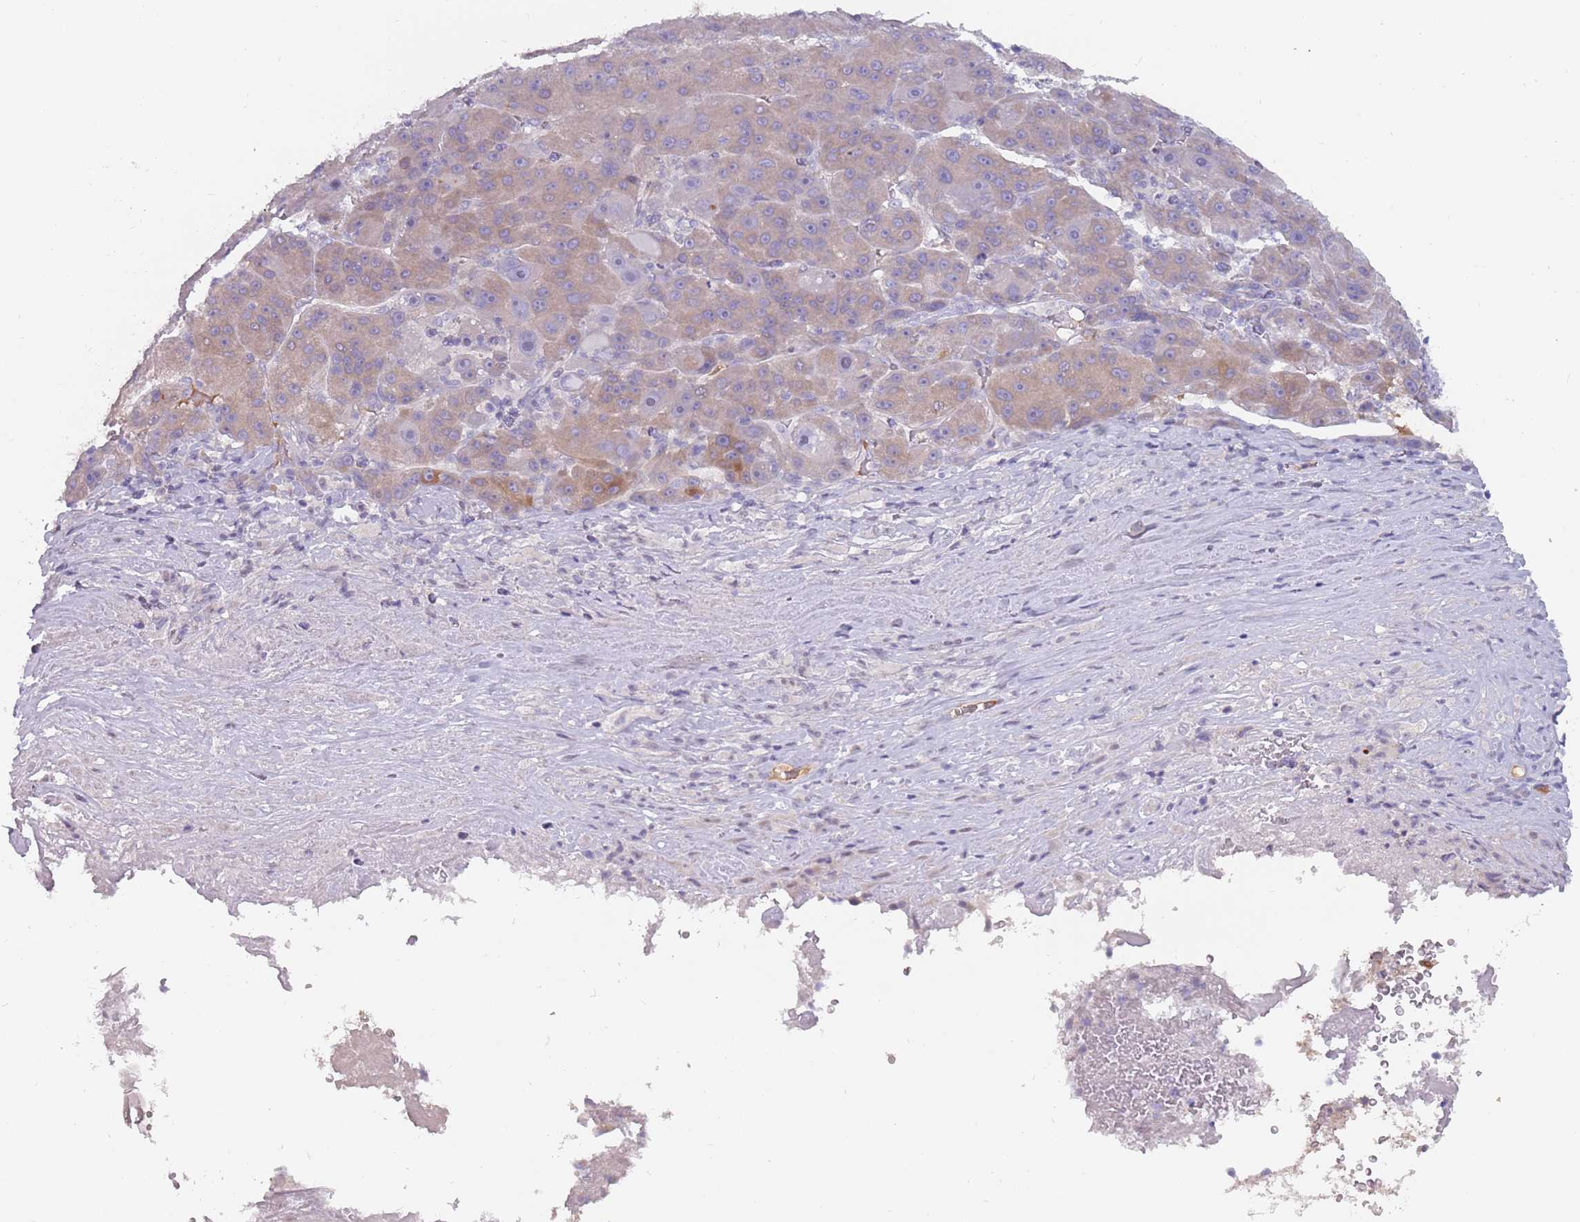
{"staining": {"intensity": "moderate", "quantity": "<25%", "location": "cytoplasmic/membranous"}, "tissue": "liver cancer", "cell_type": "Tumor cells", "image_type": "cancer", "snomed": [{"axis": "morphology", "description": "Carcinoma, Hepatocellular, NOS"}, {"axis": "topography", "description": "Liver"}], "caption": "Protein staining exhibits moderate cytoplasmic/membranous positivity in approximately <25% of tumor cells in liver hepatocellular carcinoma.", "gene": "DDX4", "patient": {"sex": "male", "age": 76}}